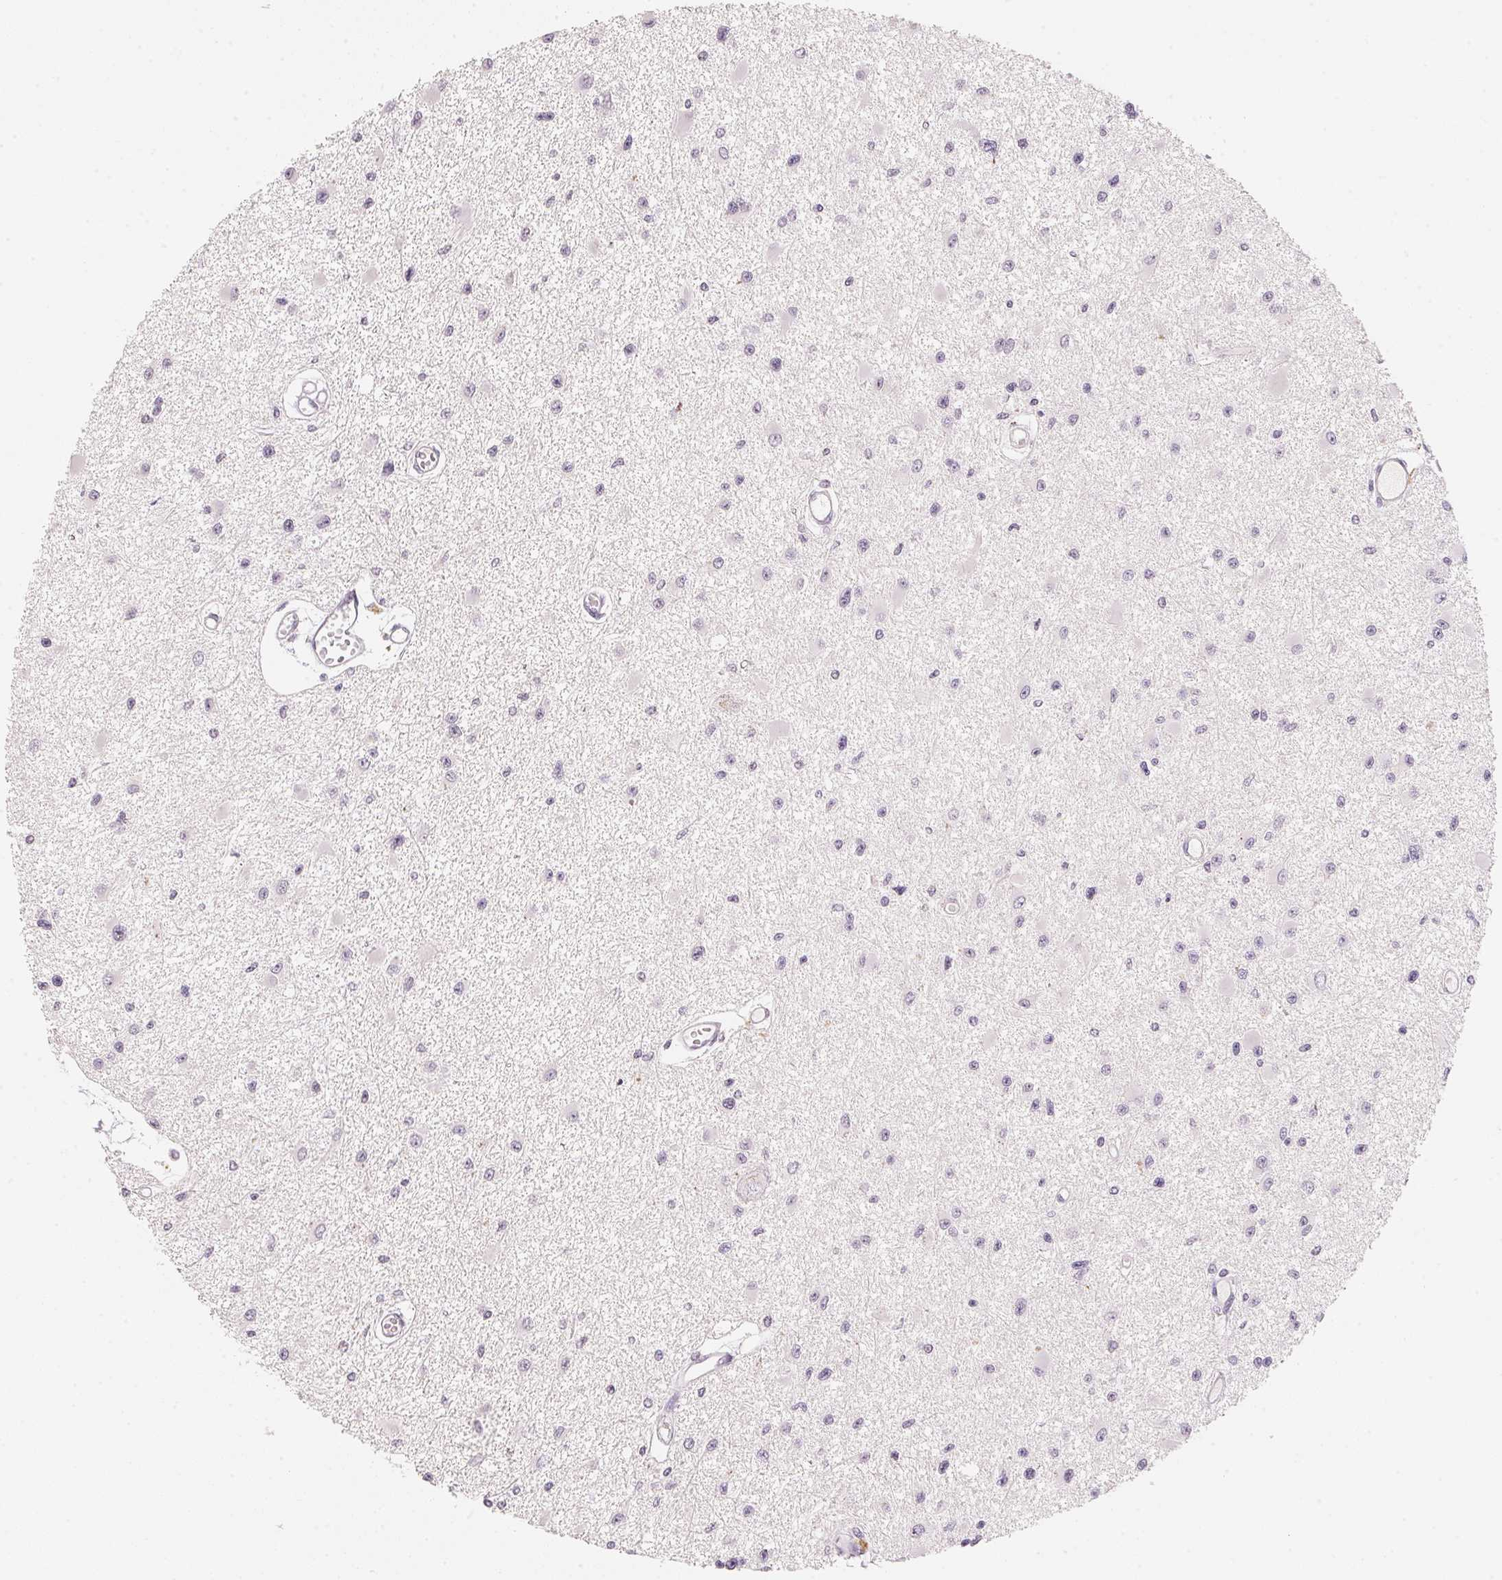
{"staining": {"intensity": "negative", "quantity": "none", "location": "none"}, "tissue": "glioma", "cell_type": "Tumor cells", "image_type": "cancer", "snomed": [{"axis": "morphology", "description": "Glioma, malignant, High grade"}, {"axis": "topography", "description": "Brain"}], "caption": "Human glioma stained for a protein using immunohistochemistry (IHC) reveals no staining in tumor cells.", "gene": "ANKRD31", "patient": {"sex": "male", "age": 54}}